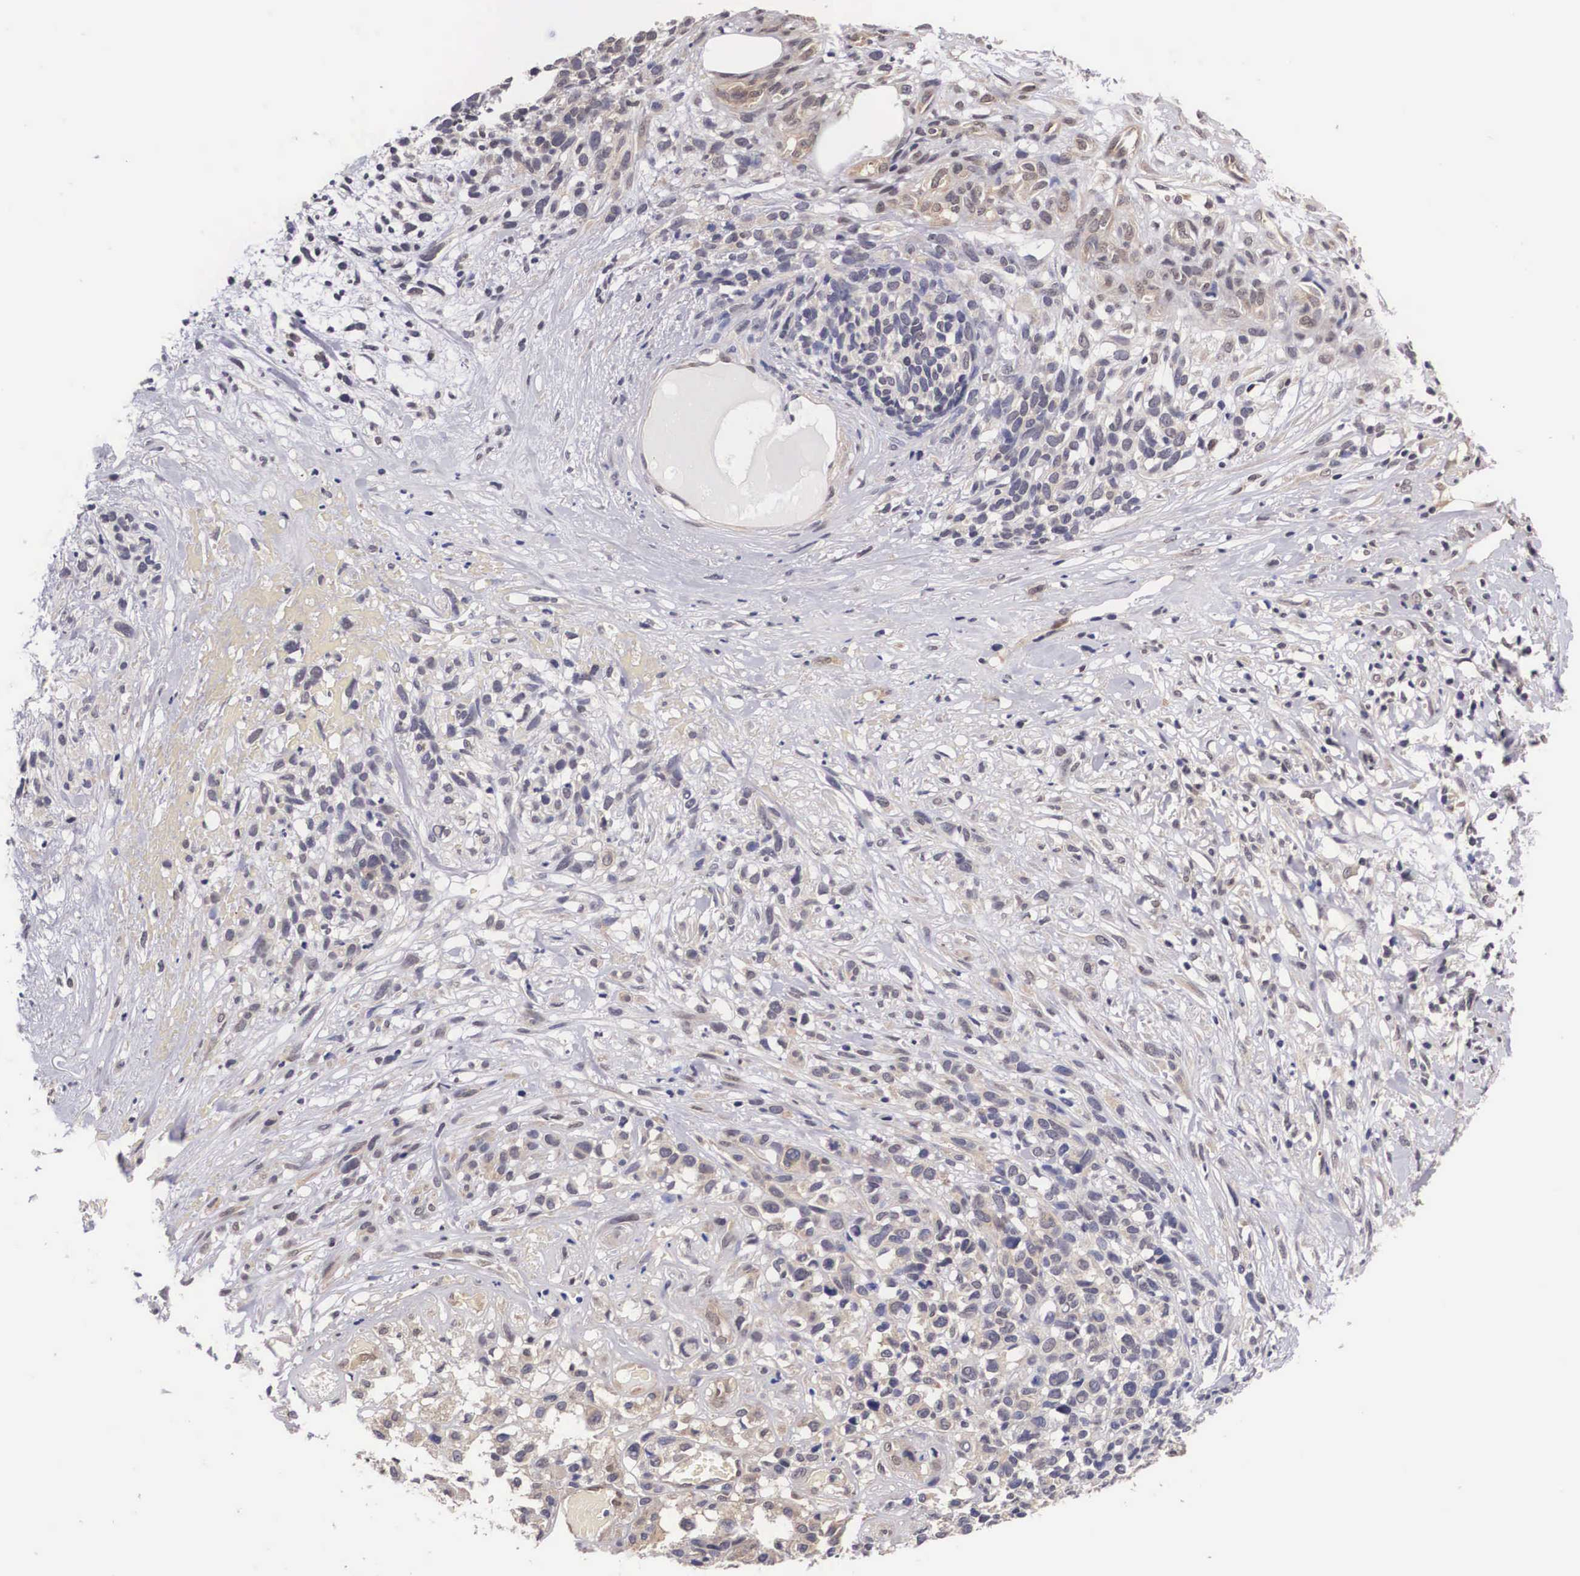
{"staining": {"intensity": "weak", "quantity": "<25%", "location": "cytoplasmic/membranous"}, "tissue": "melanoma", "cell_type": "Tumor cells", "image_type": "cancer", "snomed": [{"axis": "morphology", "description": "Malignant melanoma, NOS"}, {"axis": "topography", "description": "Skin"}], "caption": "Immunohistochemistry image of human melanoma stained for a protein (brown), which demonstrates no expression in tumor cells.", "gene": "OTX2", "patient": {"sex": "female", "age": 85}}